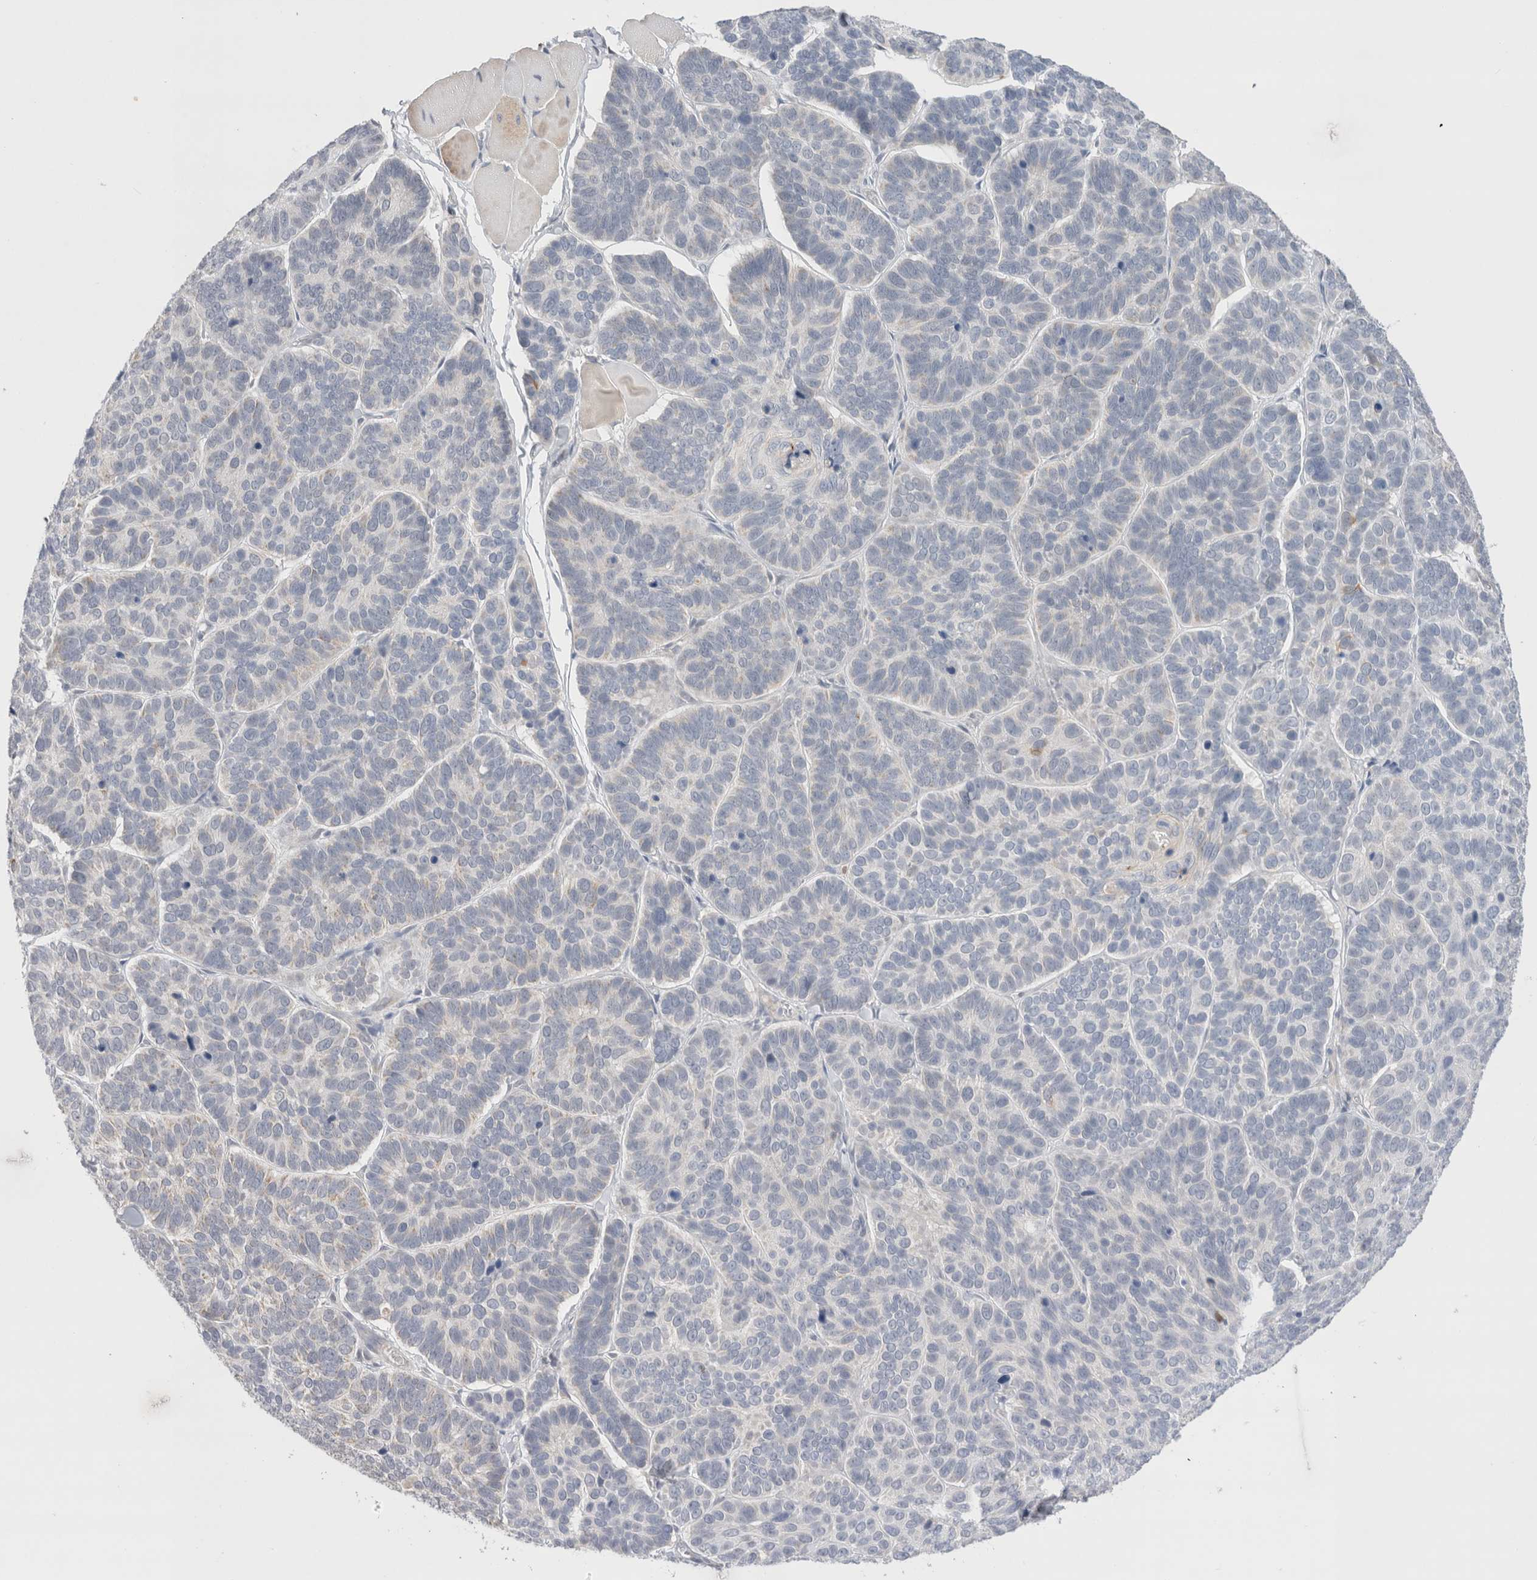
{"staining": {"intensity": "negative", "quantity": "none", "location": "none"}, "tissue": "skin cancer", "cell_type": "Tumor cells", "image_type": "cancer", "snomed": [{"axis": "morphology", "description": "Basal cell carcinoma"}, {"axis": "topography", "description": "Skin"}], "caption": "Immunohistochemistry micrograph of neoplastic tissue: skin cancer stained with DAB reveals no significant protein staining in tumor cells.", "gene": "SPATA20", "patient": {"sex": "male", "age": 62}}